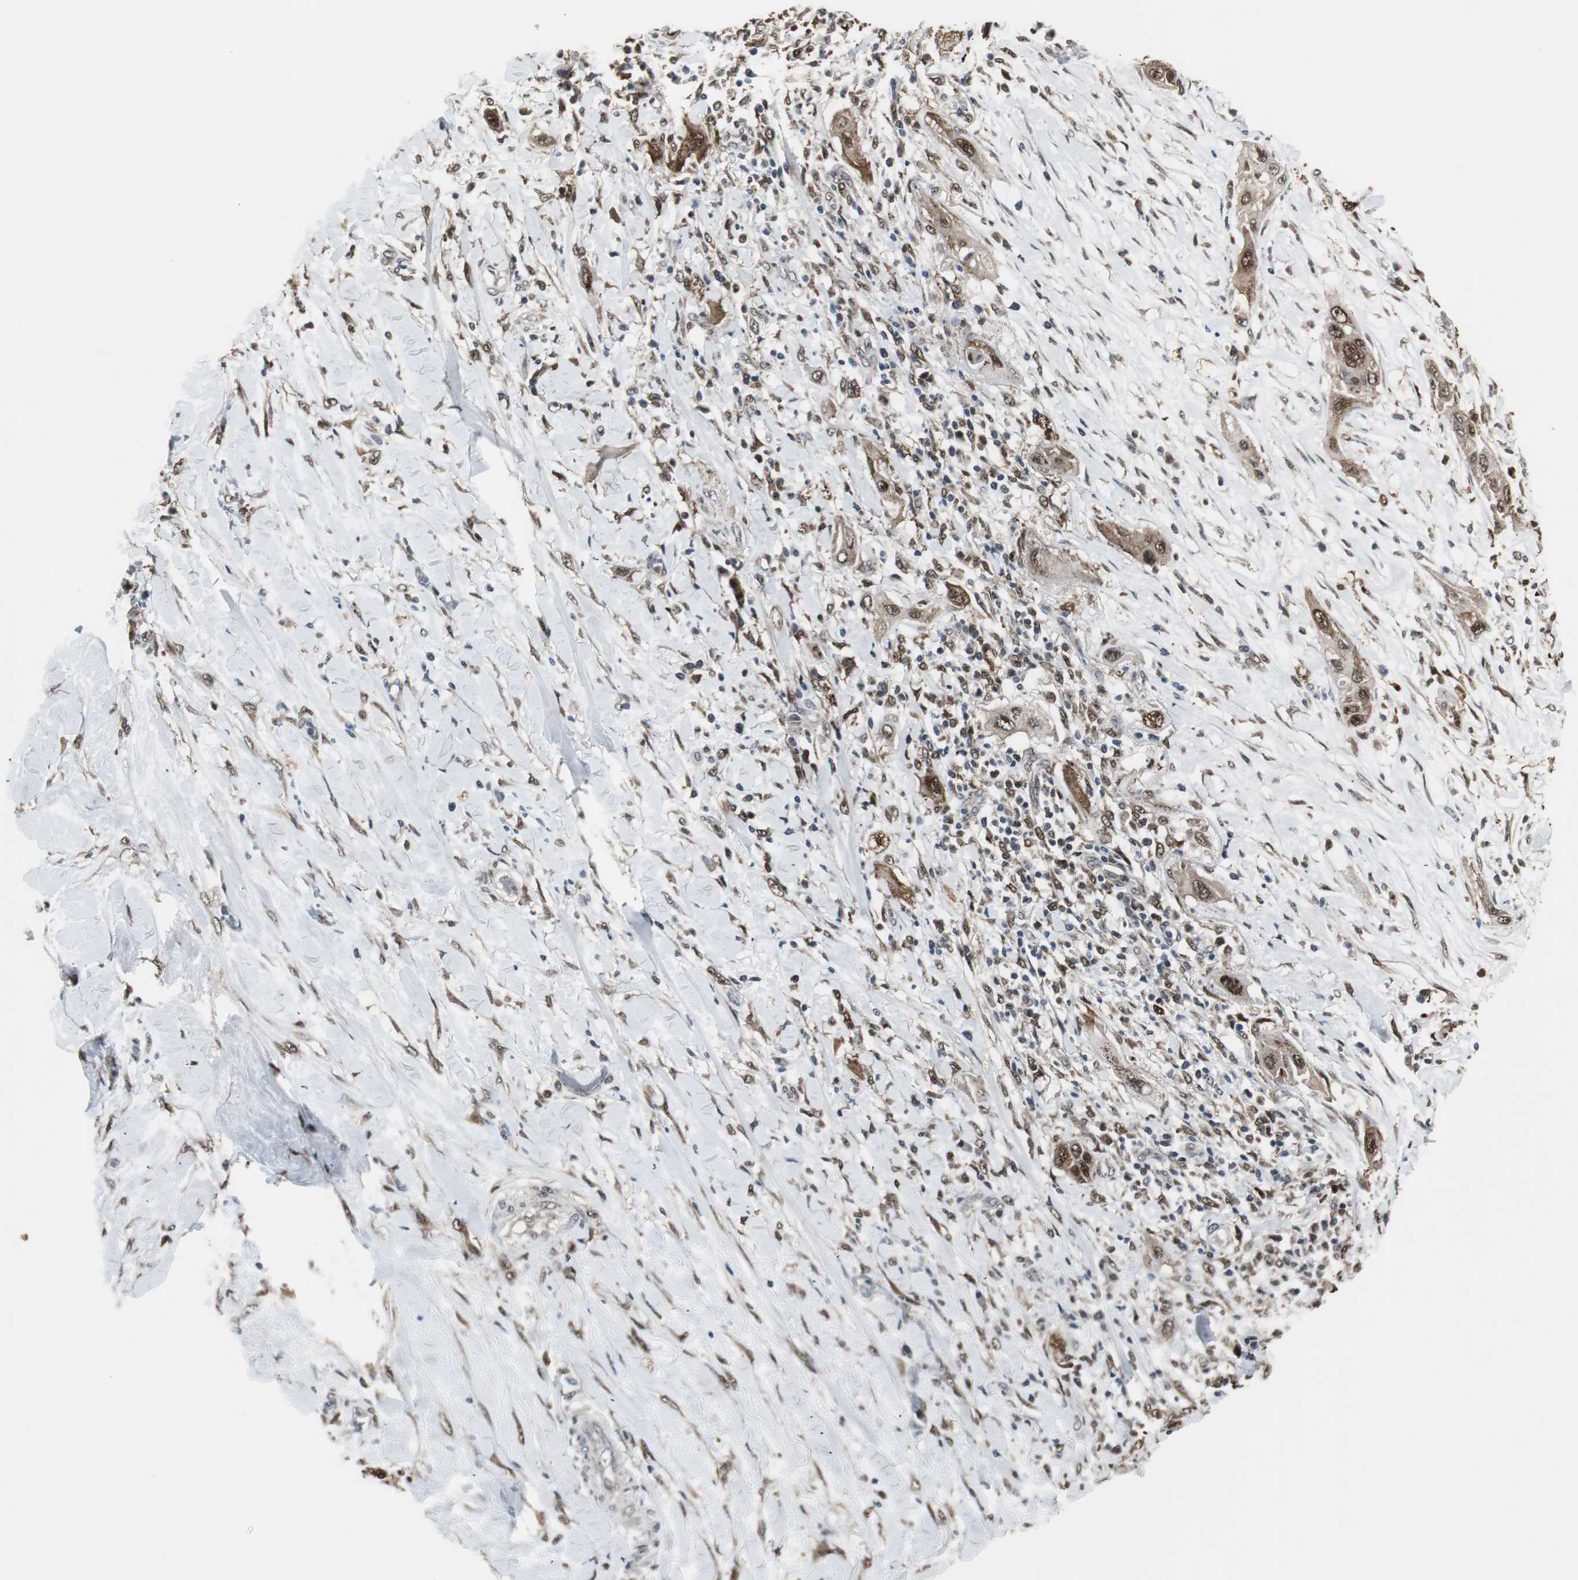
{"staining": {"intensity": "strong", "quantity": ">75%", "location": "cytoplasmic/membranous,nuclear"}, "tissue": "lung cancer", "cell_type": "Tumor cells", "image_type": "cancer", "snomed": [{"axis": "morphology", "description": "Squamous cell carcinoma, NOS"}, {"axis": "topography", "description": "Lung"}], "caption": "Immunohistochemical staining of squamous cell carcinoma (lung) reveals high levels of strong cytoplasmic/membranous and nuclear positivity in about >75% of tumor cells. The protein is shown in brown color, while the nuclei are stained blue.", "gene": "PLIN3", "patient": {"sex": "female", "age": 47}}